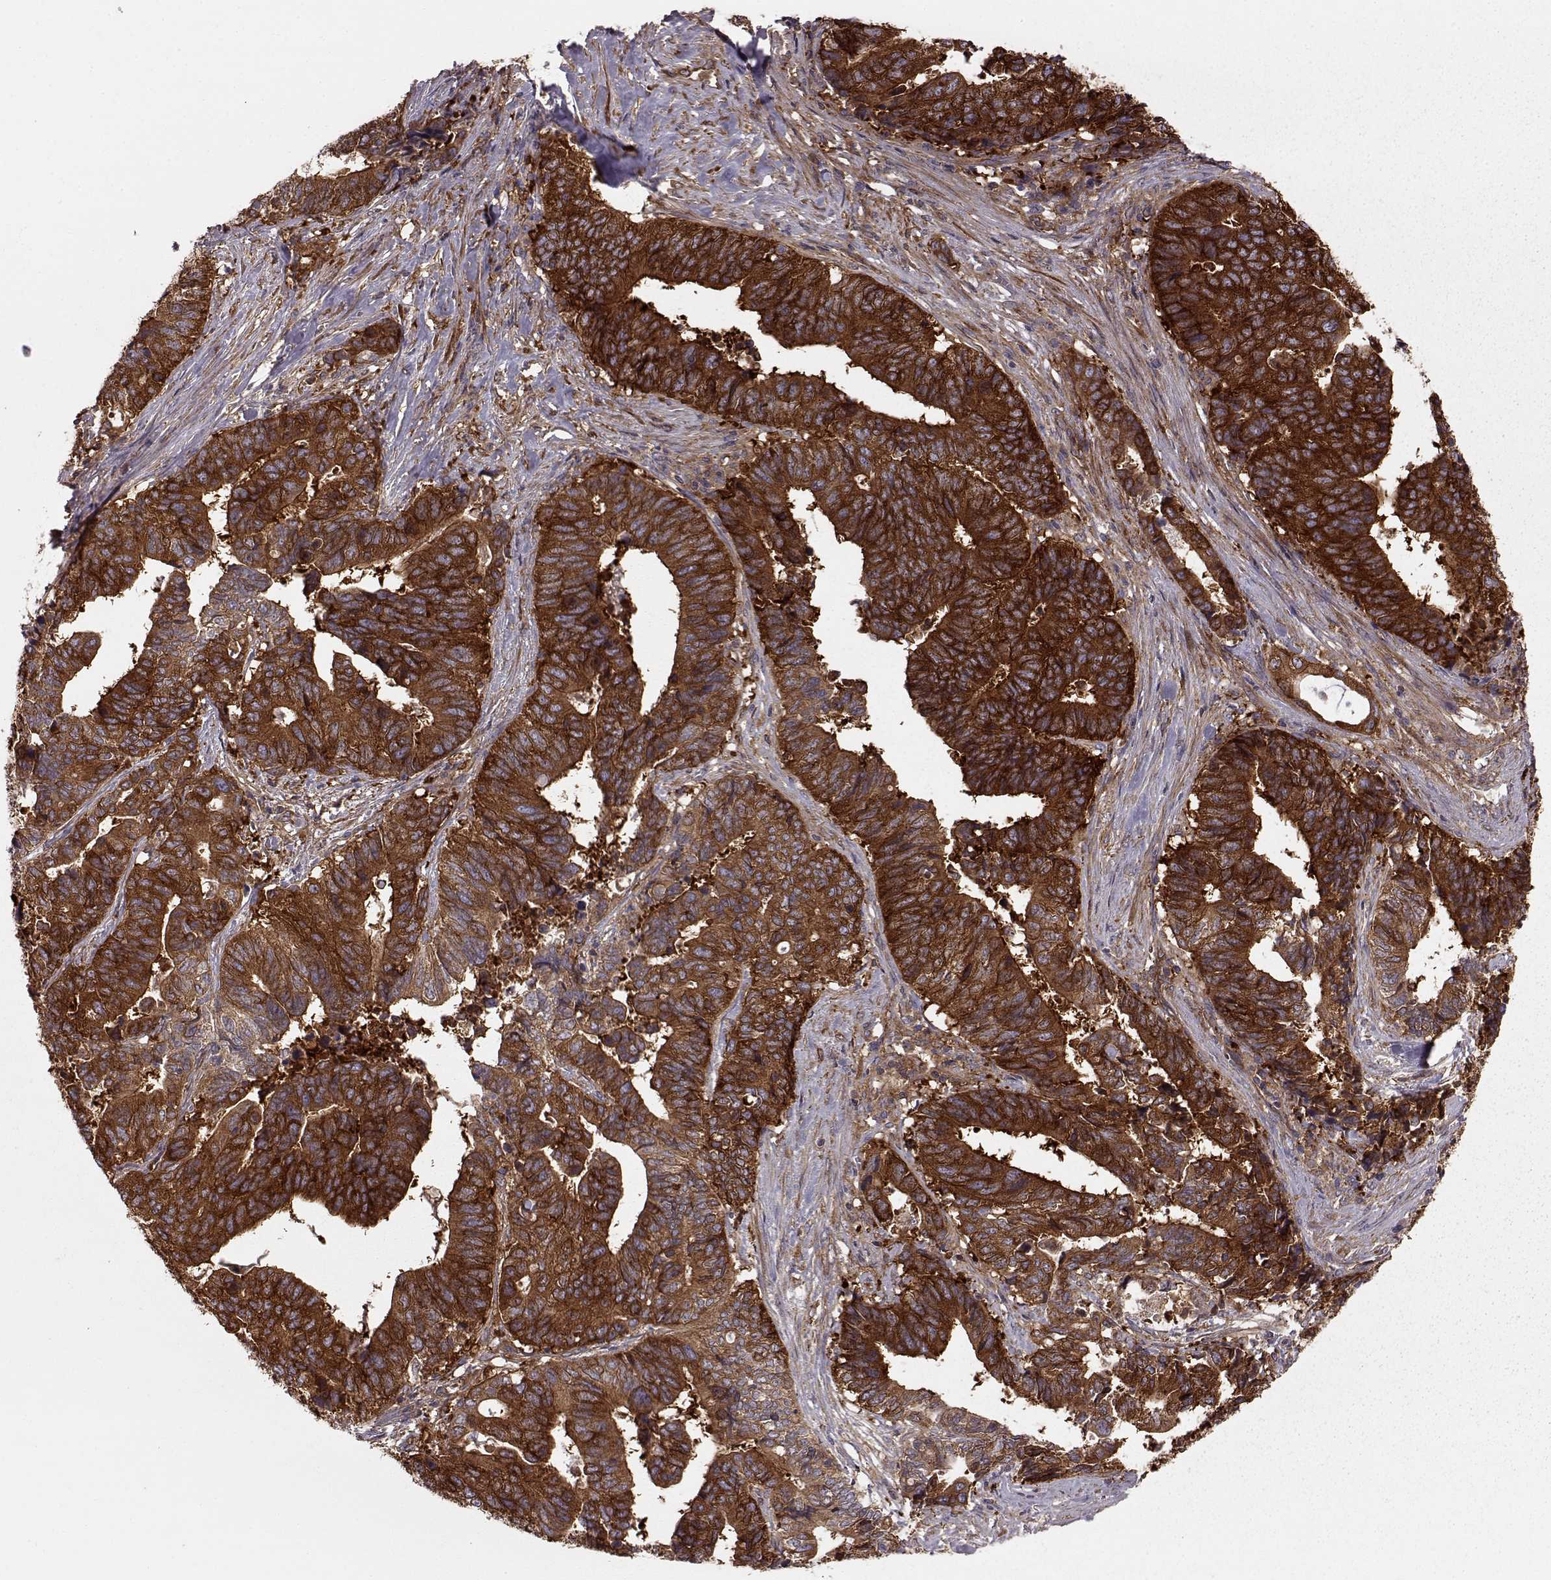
{"staining": {"intensity": "strong", "quantity": "25%-75%", "location": "cytoplasmic/membranous"}, "tissue": "stomach cancer", "cell_type": "Tumor cells", "image_type": "cancer", "snomed": [{"axis": "morphology", "description": "Adenocarcinoma, NOS"}, {"axis": "topography", "description": "Stomach, upper"}], "caption": "Immunohistochemistry (IHC) image of neoplastic tissue: adenocarcinoma (stomach) stained using IHC displays high levels of strong protein expression localized specifically in the cytoplasmic/membranous of tumor cells, appearing as a cytoplasmic/membranous brown color.", "gene": "RABGAP1", "patient": {"sex": "female", "age": 67}}